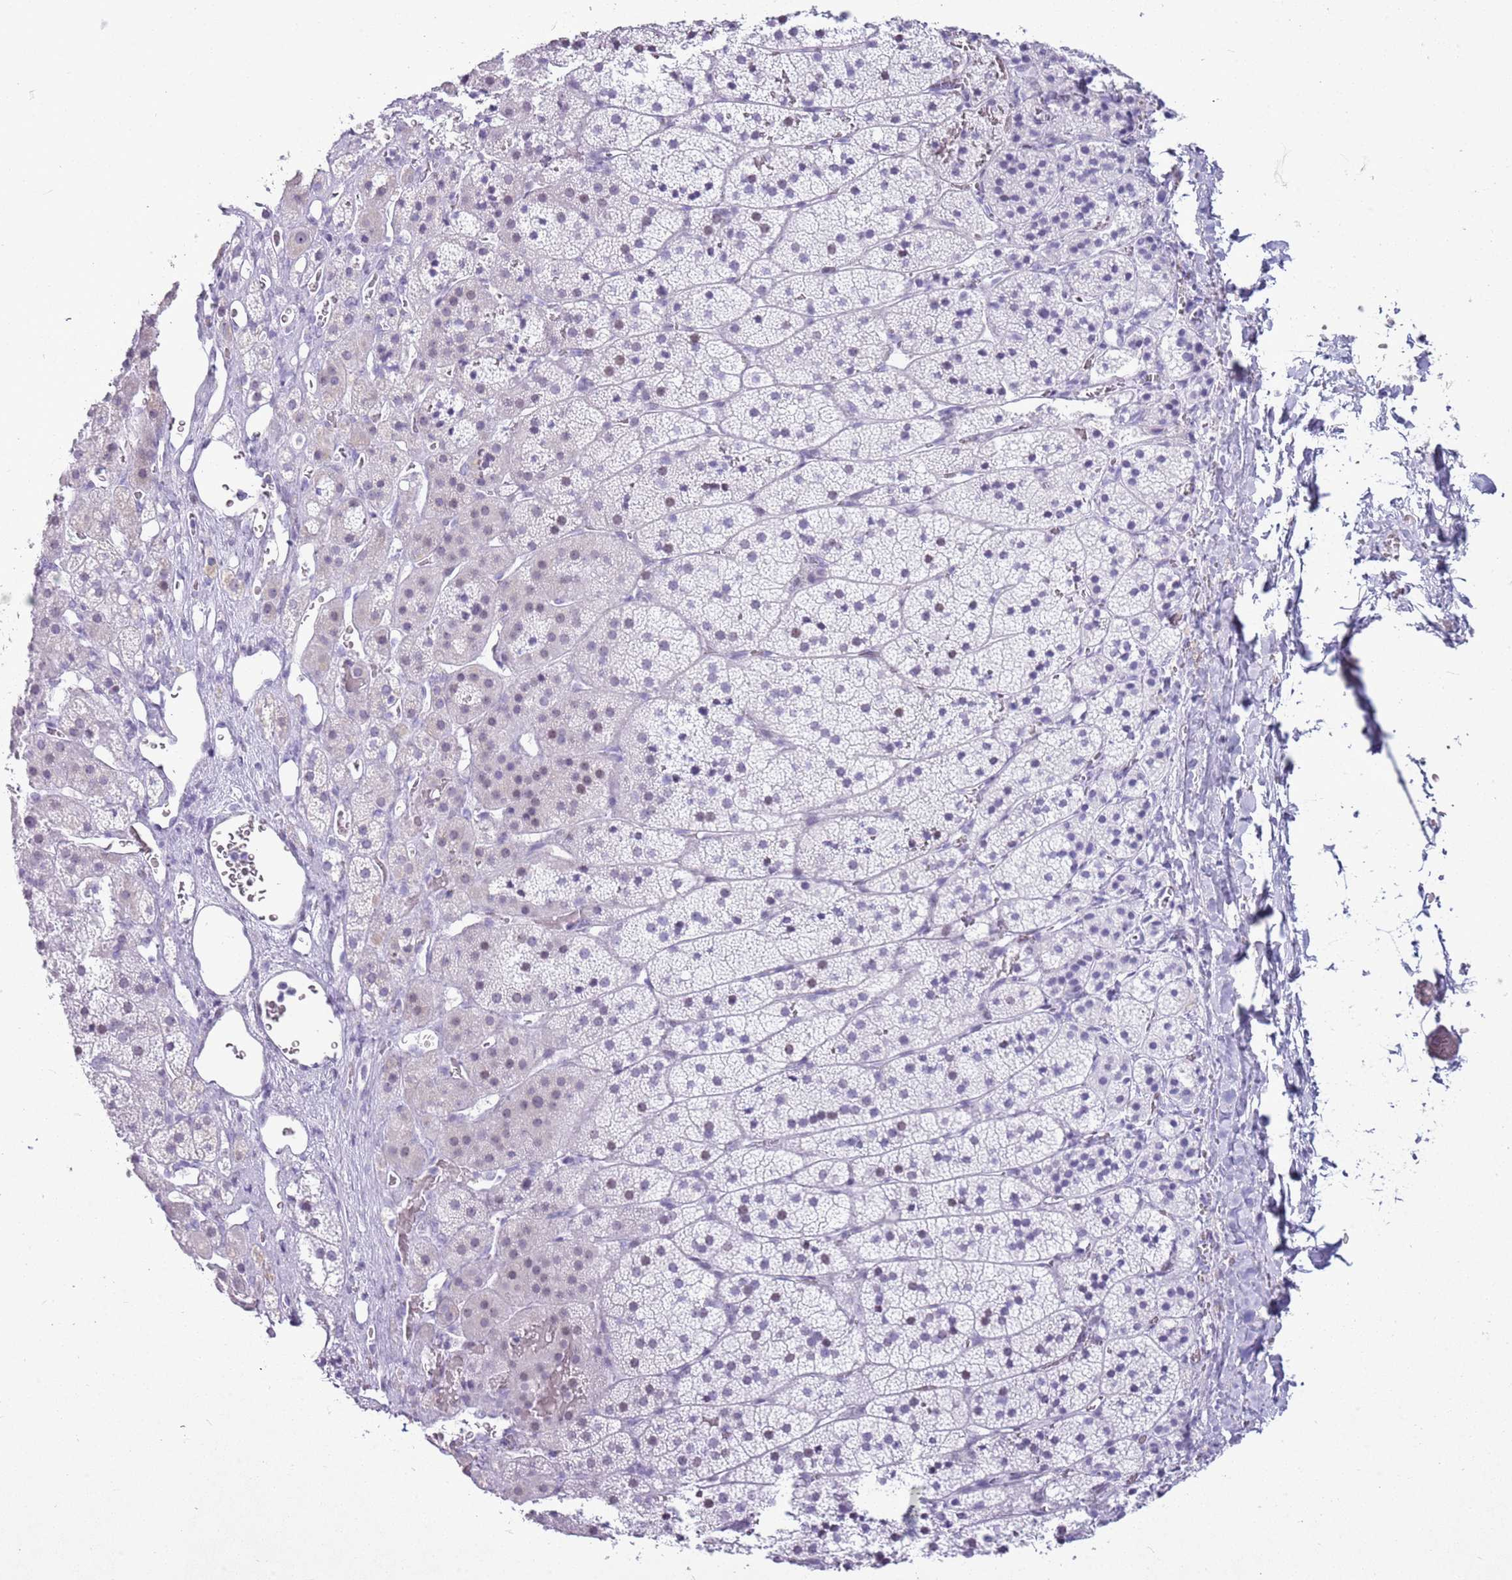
{"staining": {"intensity": "negative", "quantity": "none", "location": "none"}, "tissue": "adrenal gland", "cell_type": "Glandular cells", "image_type": "normal", "snomed": [{"axis": "morphology", "description": "Normal tissue, NOS"}, {"axis": "topography", "description": "Adrenal gland"}], "caption": "A histopathology image of human adrenal gland is negative for staining in glandular cells. (DAB IHC, high magnification).", "gene": "ASIP", "patient": {"sex": "female", "age": 44}}